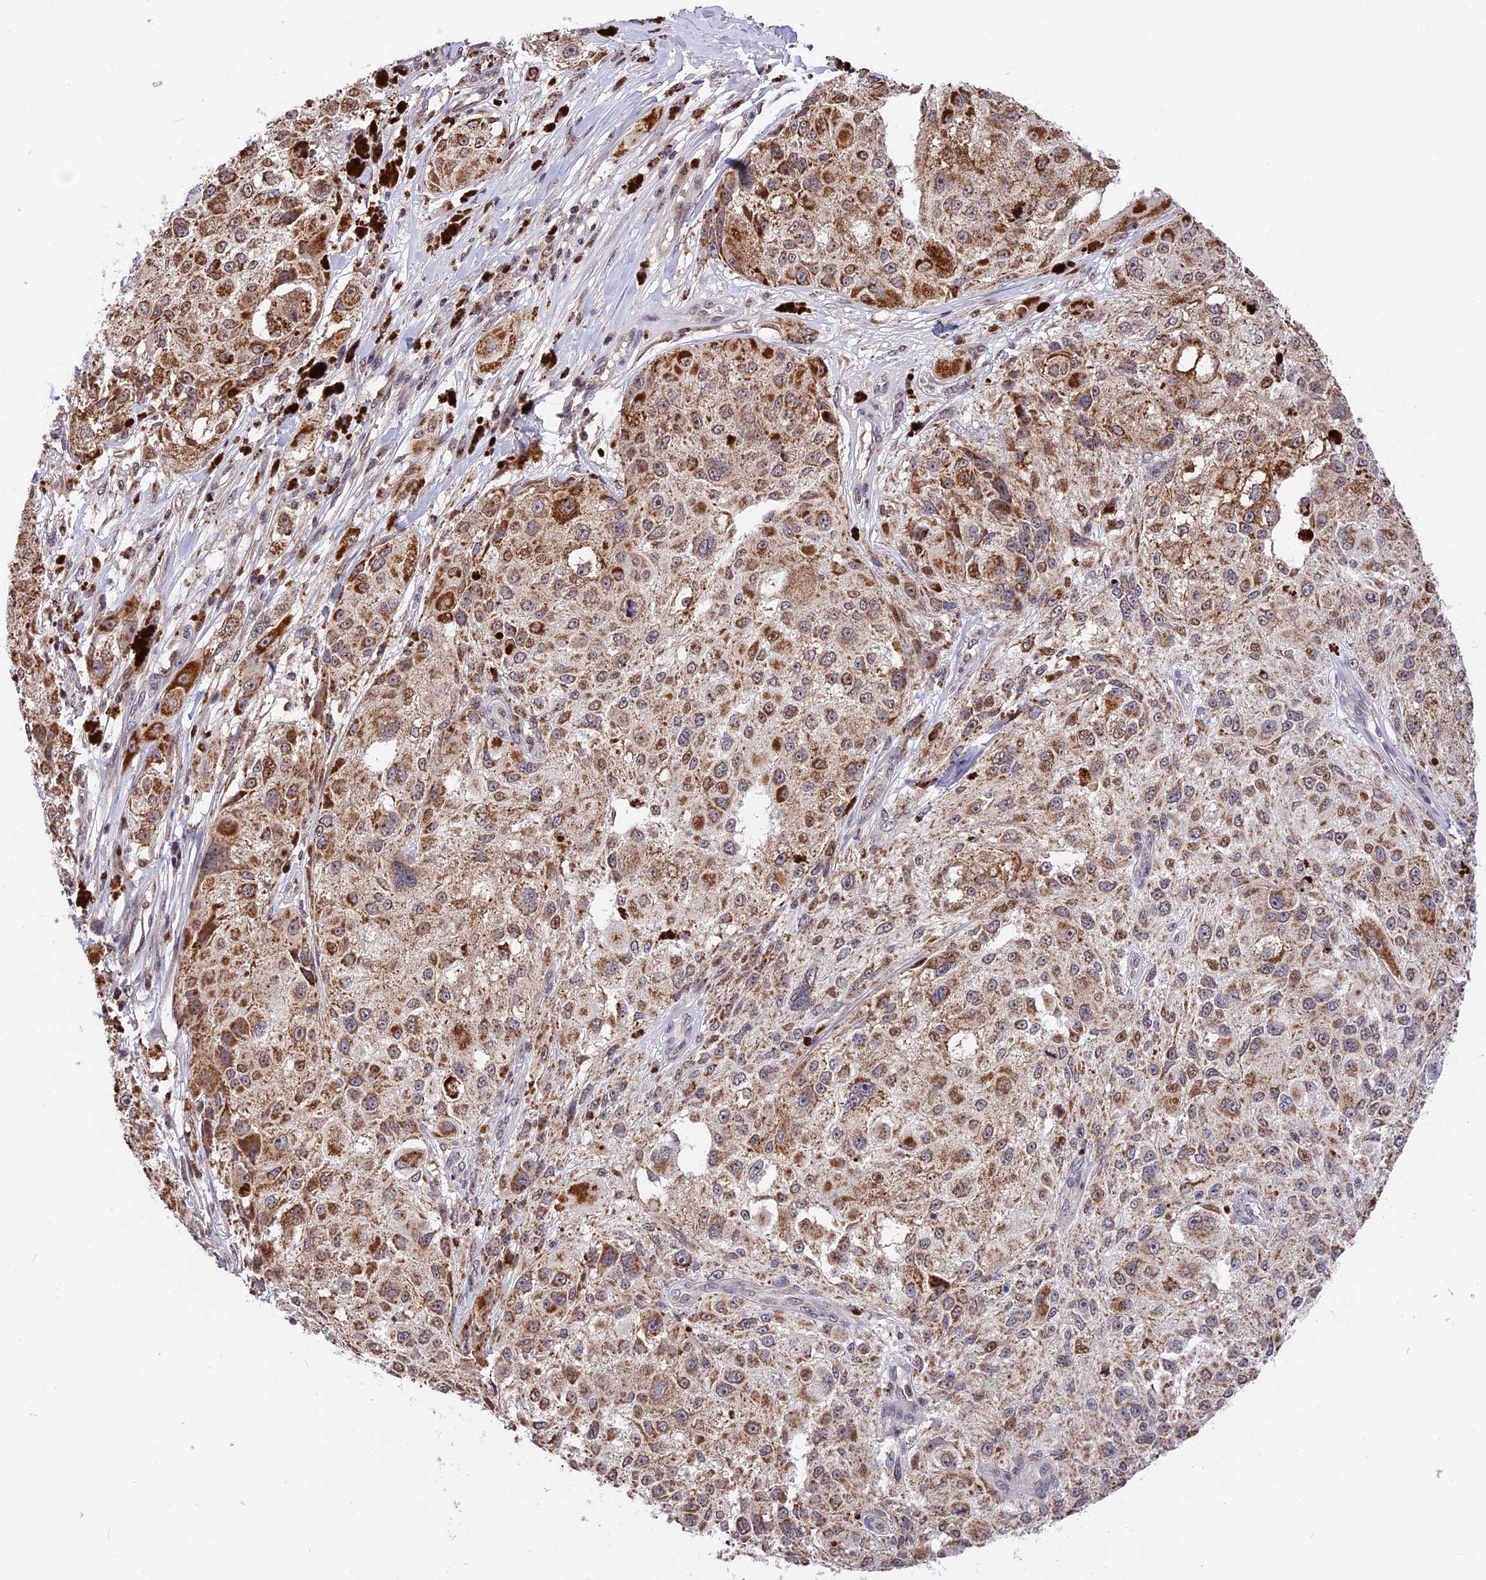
{"staining": {"intensity": "moderate", "quantity": ">75%", "location": "cytoplasmic/membranous"}, "tissue": "melanoma", "cell_type": "Tumor cells", "image_type": "cancer", "snomed": [{"axis": "morphology", "description": "Necrosis, NOS"}, {"axis": "morphology", "description": "Malignant melanoma, NOS"}, {"axis": "topography", "description": "Skin"}], "caption": "Melanoma stained with a protein marker demonstrates moderate staining in tumor cells.", "gene": "RERGL", "patient": {"sex": "female", "age": 87}}